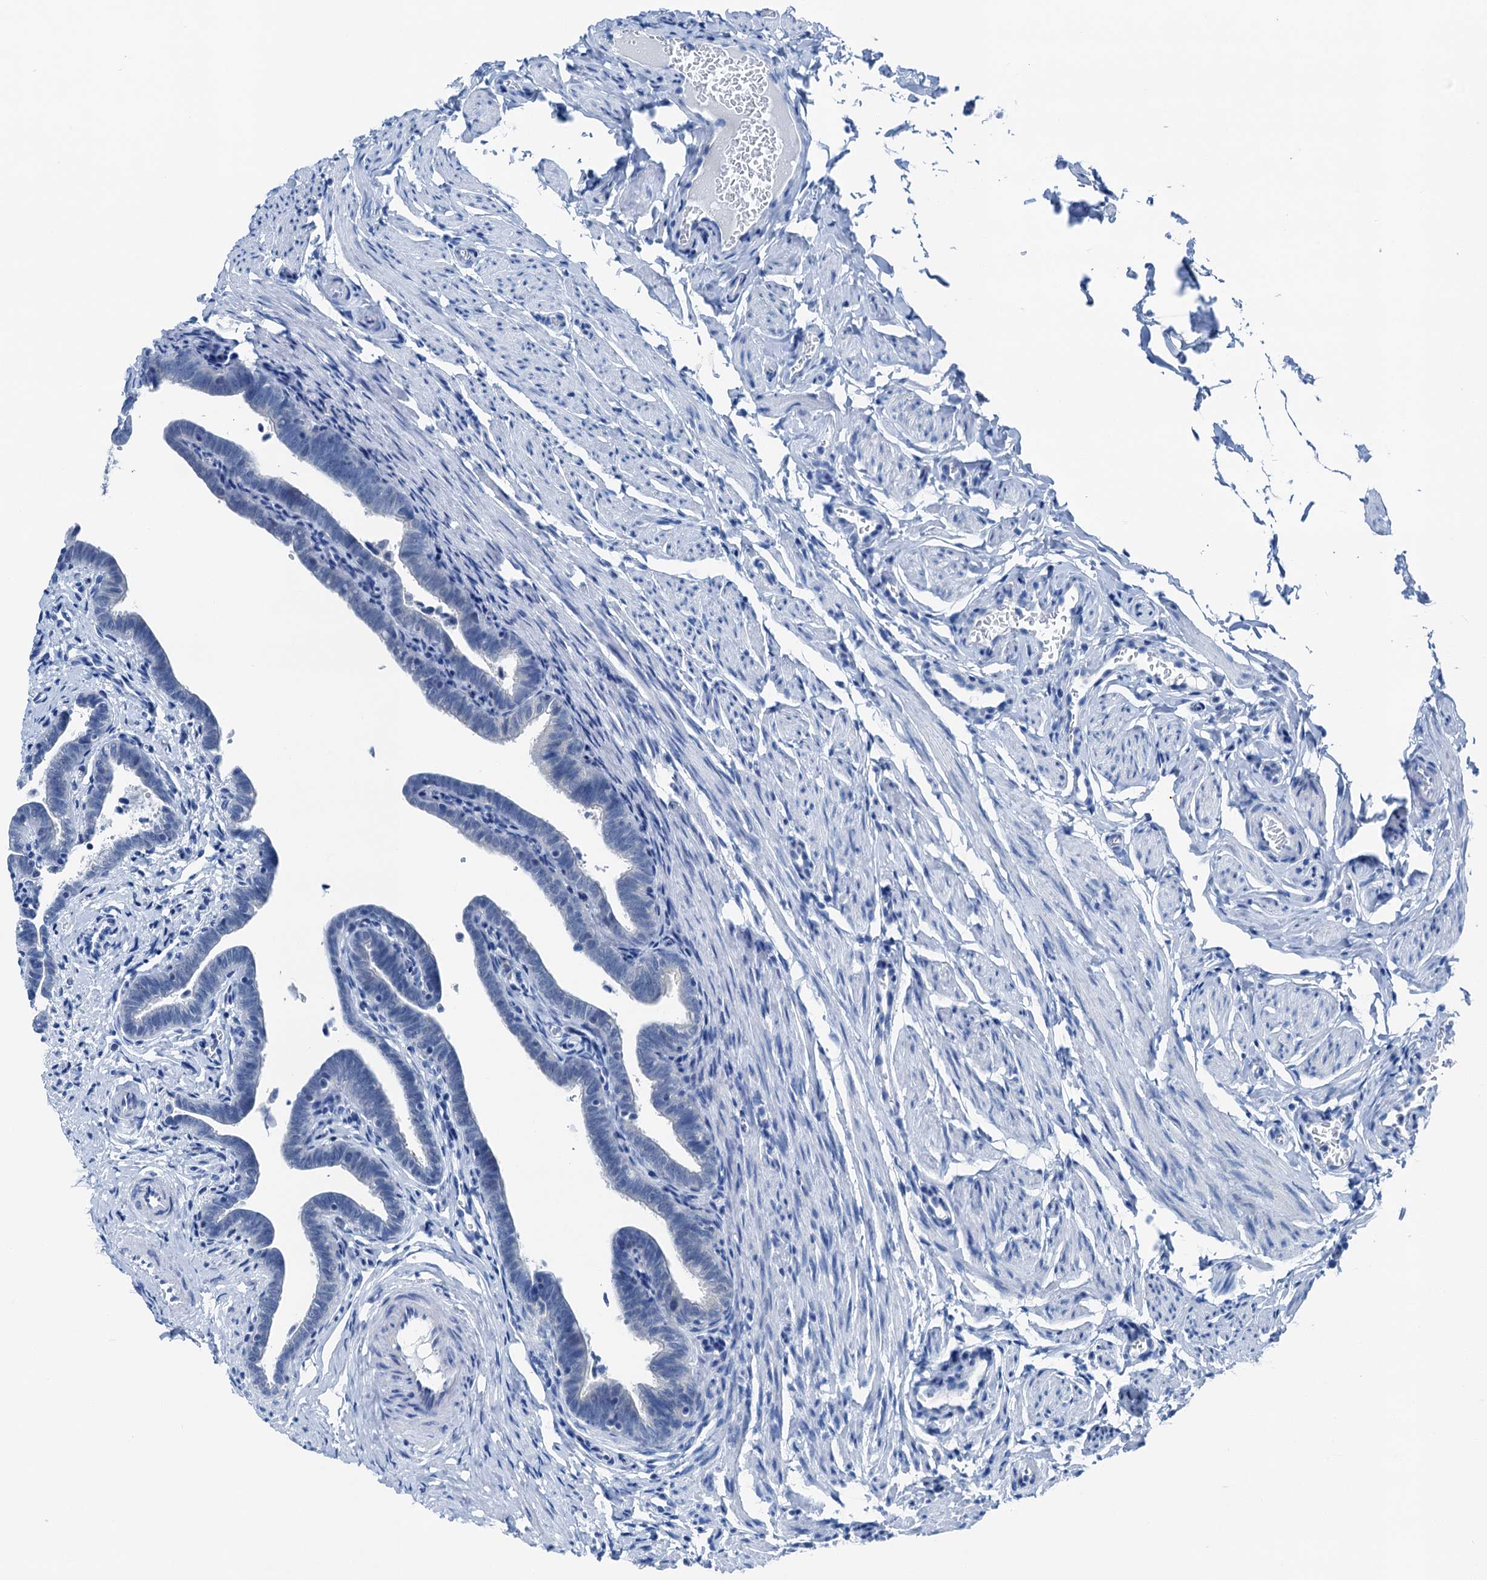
{"staining": {"intensity": "negative", "quantity": "none", "location": "none"}, "tissue": "fallopian tube", "cell_type": "Glandular cells", "image_type": "normal", "snomed": [{"axis": "morphology", "description": "Normal tissue, NOS"}, {"axis": "topography", "description": "Fallopian tube"}], "caption": "Photomicrograph shows no protein positivity in glandular cells of normal fallopian tube. (Immunohistochemistry (ihc), brightfield microscopy, high magnification).", "gene": "CBLN3", "patient": {"sex": "female", "age": 36}}